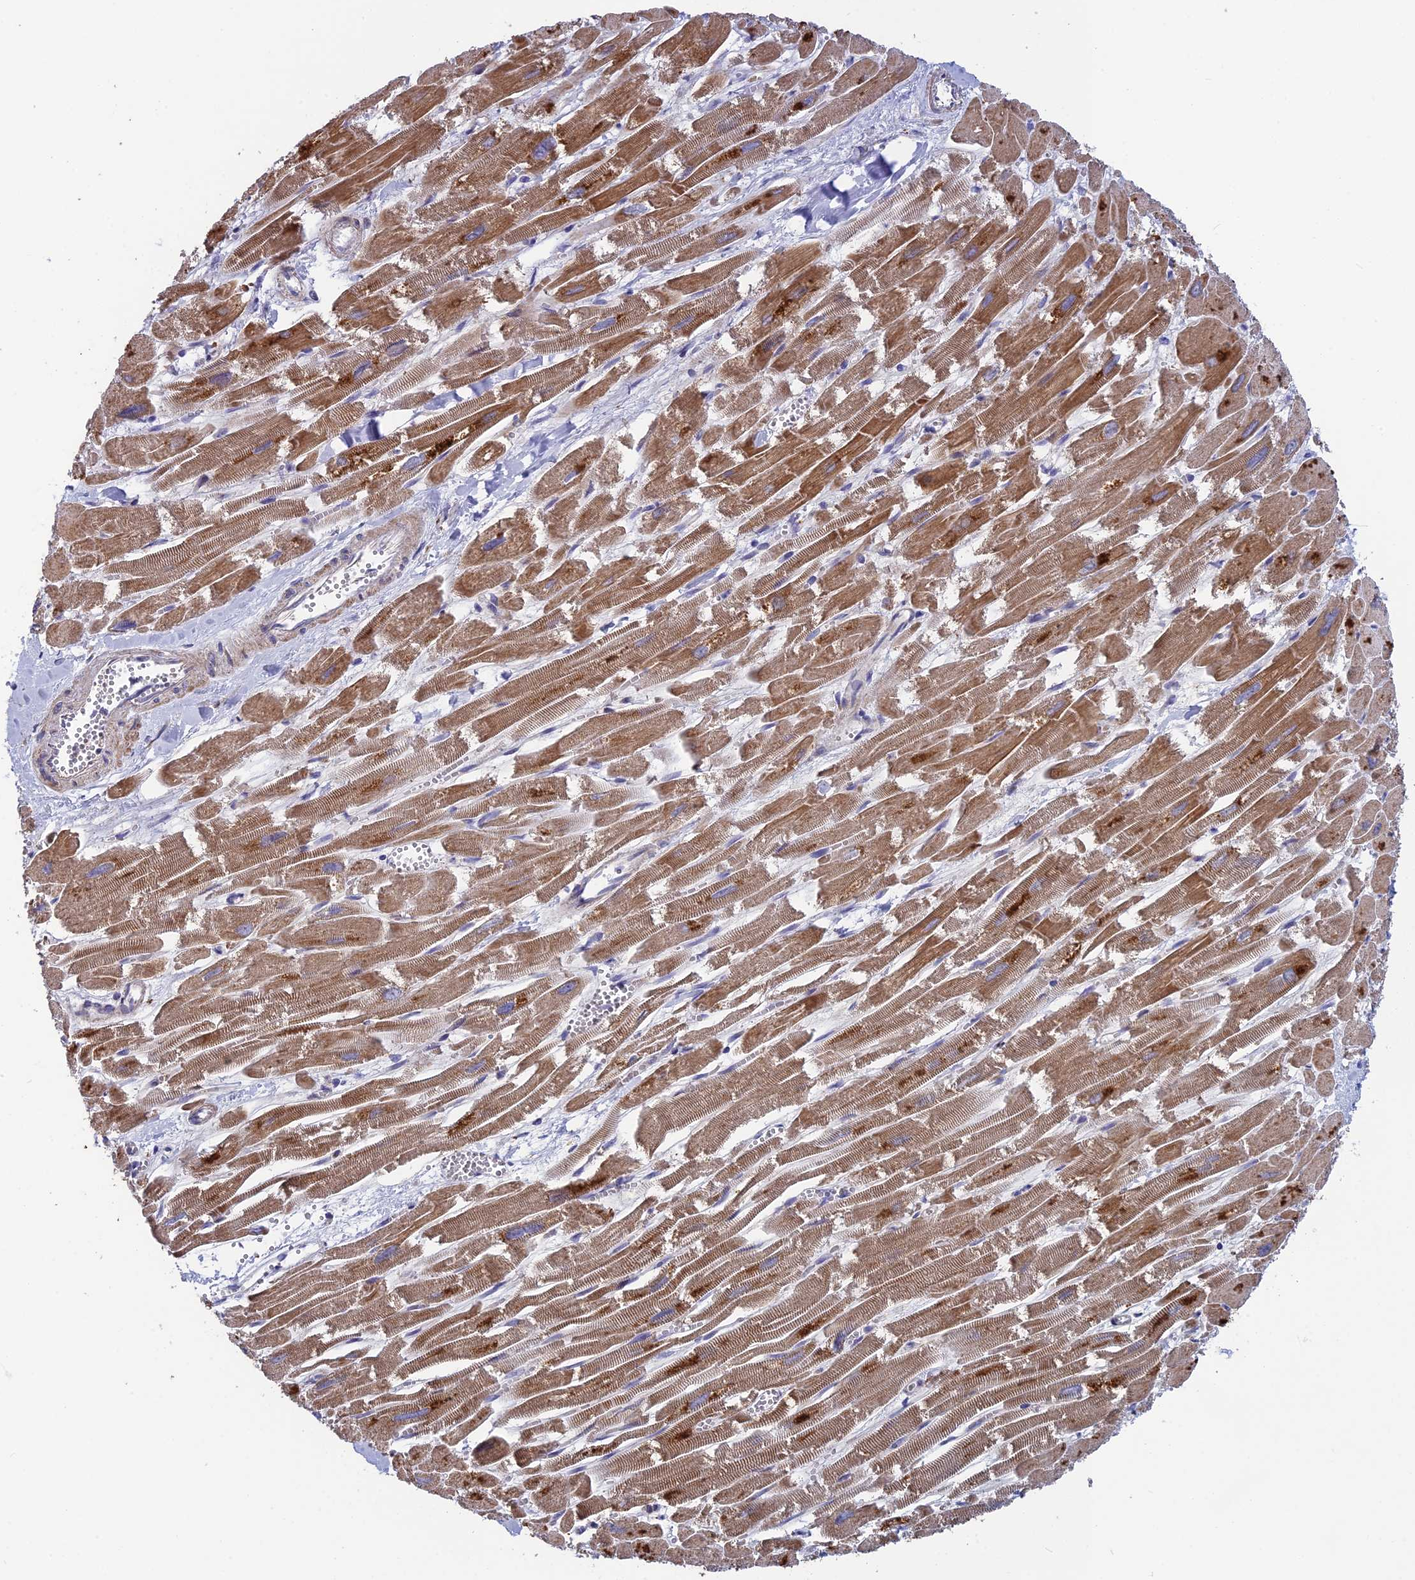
{"staining": {"intensity": "moderate", "quantity": ">75%", "location": "cytoplasmic/membranous"}, "tissue": "heart muscle", "cell_type": "Cardiomyocytes", "image_type": "normal", "snomed": [{"axis": "morphology", "description": "Normal tissue, NOS"}, {"axis": "topography", "description": "Heart"}], "caption": "About >75% of cardiomyocytes in unremarkable human heart muscle reveal moderate cytoplasmic/membranous protein staining as visualized by brown immunohistochemical staining.", "gene": "BLTP2", "patient": {"sex": "male", "age": 54}}